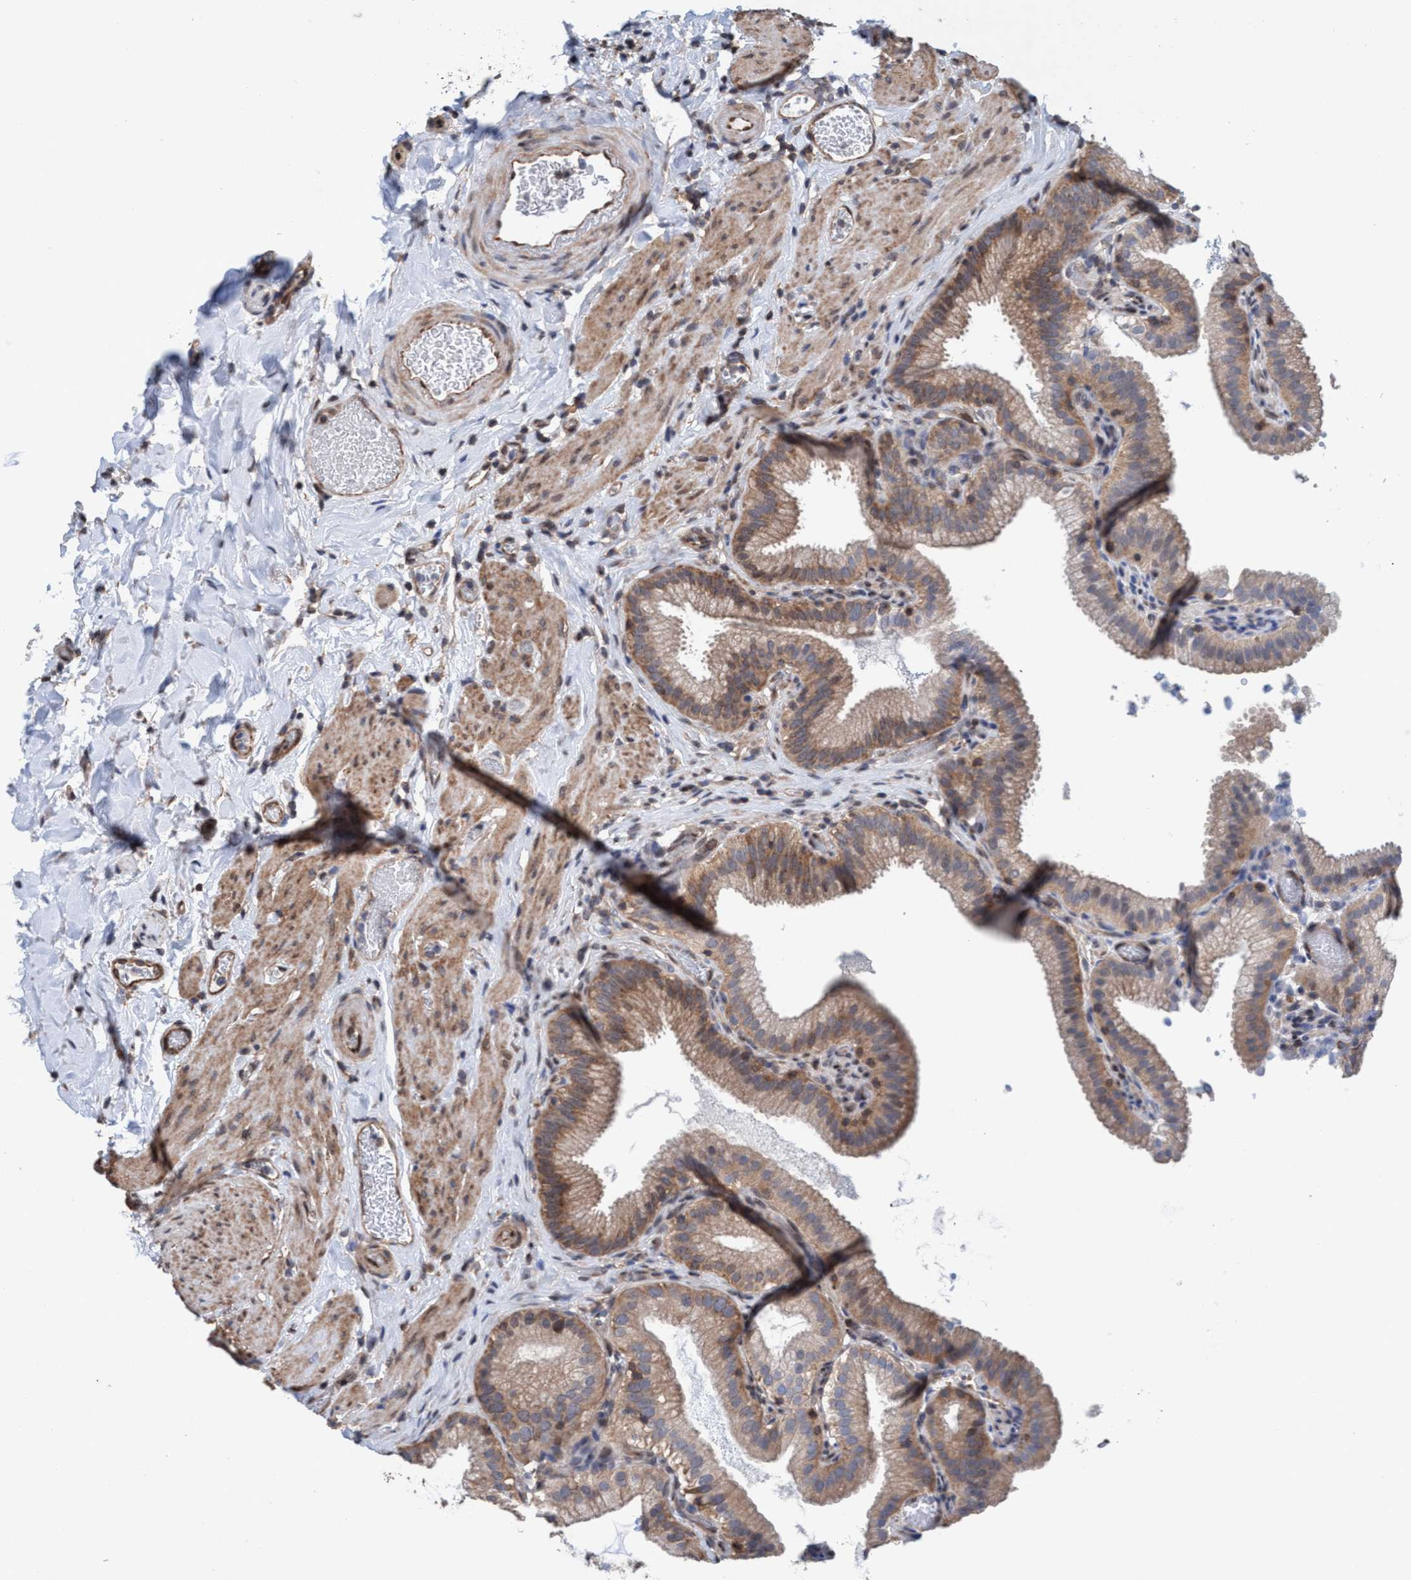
{"staining": {"intensity": "moderate", "quantity": ">75%", "location": "cytoplasmic/membranous"}, "tissue": "gallbladder", "cell_type": "Glandular cells", "image_type": "normal", "snomed": [{"axis": "morphology", "description": "Normal tissue, NOS"}, {"axis": "topography", "description": "Gallbladder"}], "caption": "Protein expression by immunohistochemistry (IHC) shows moderate cytoplasmic/membranous staining in about >75% of glandular cells in normal gallbladder. Using DAB (brown) and hematoxylin (blue) stains, captured at high magnification using brightfield microscopy.", "gene": "METAP2", "patient": {"sex": "male", "age": 54}}